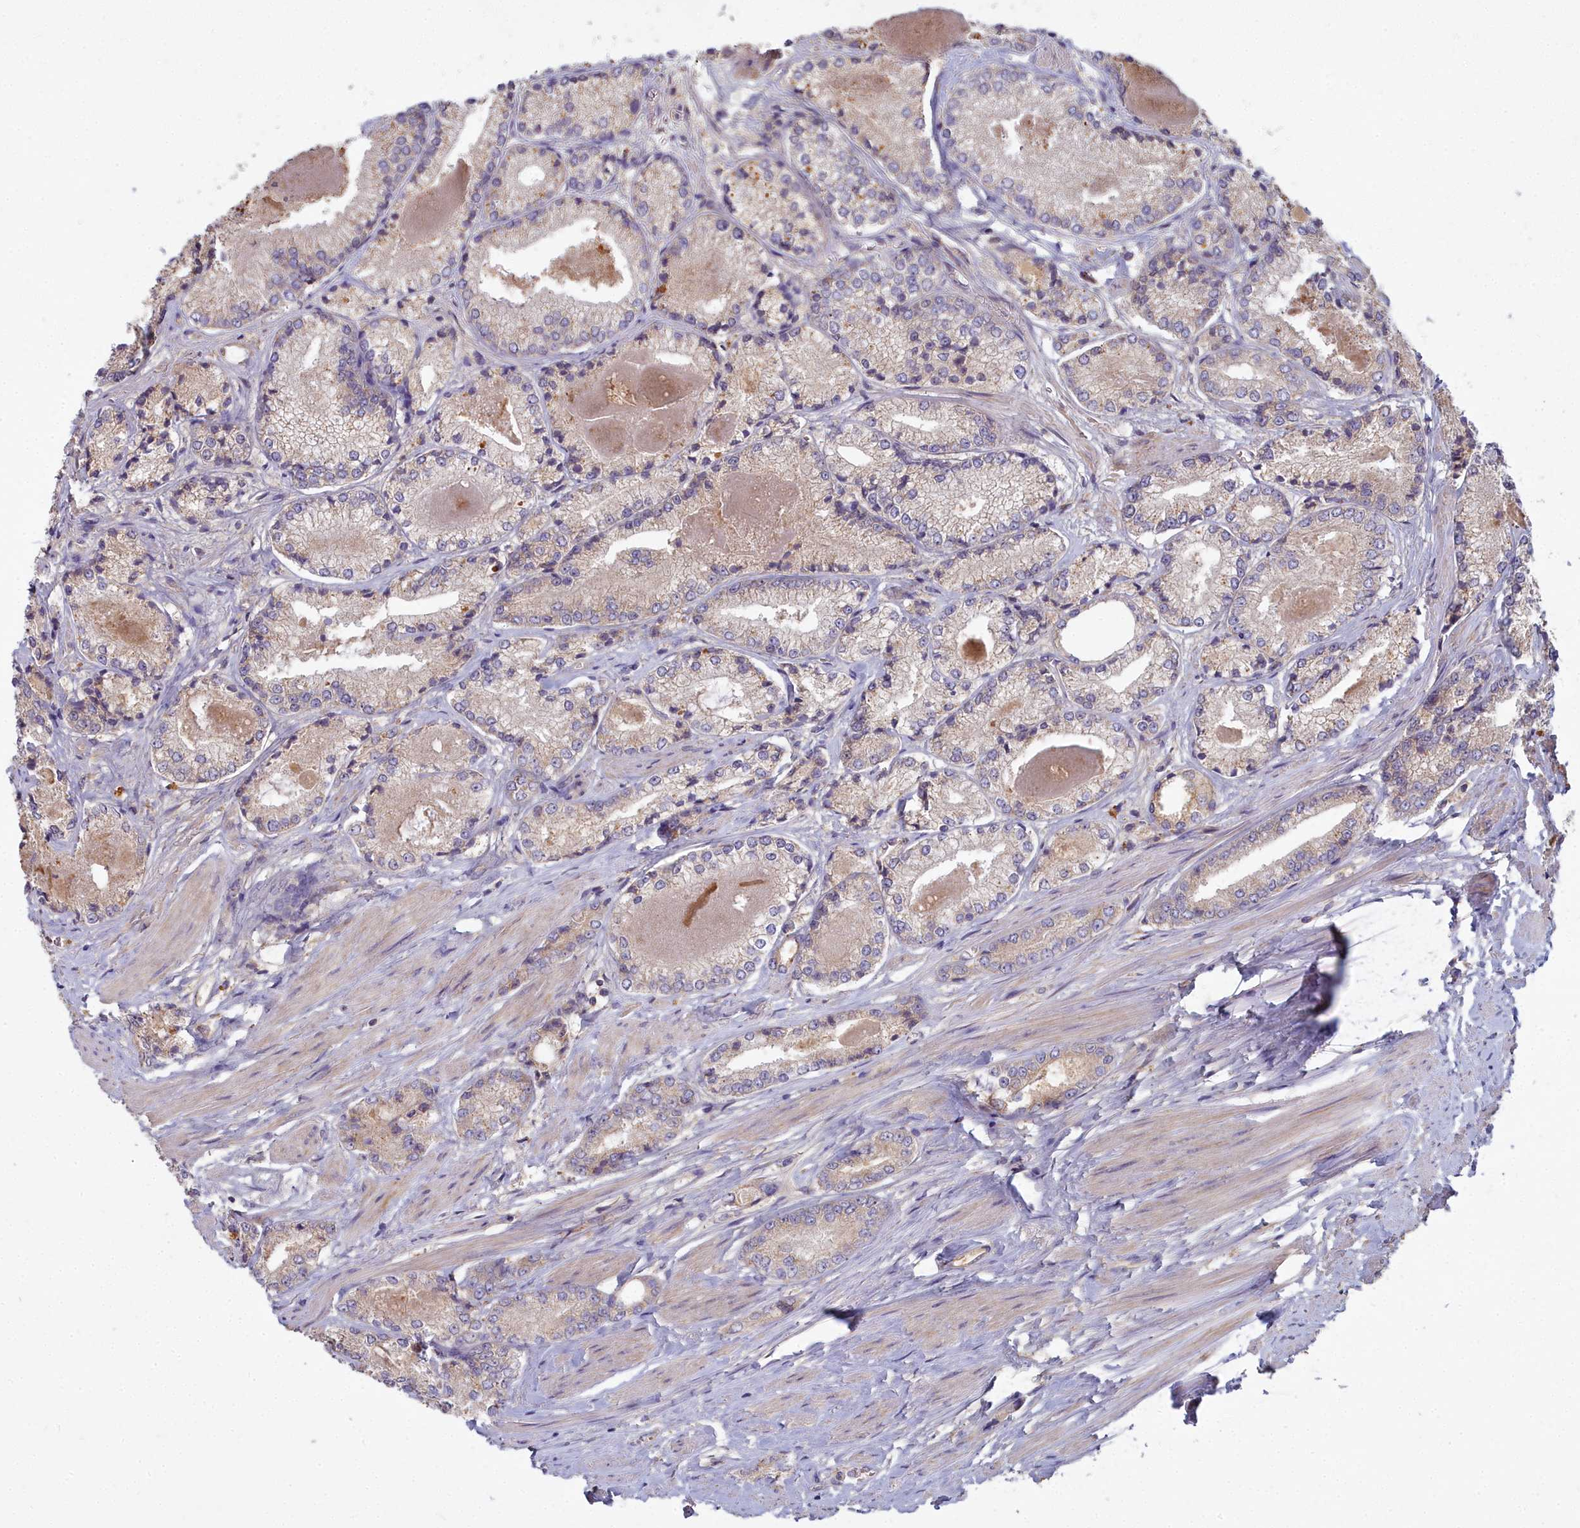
{"staining": {"intensity": "weak", "quantity": "<25%", "location": "cytoplasmic/membranous"}, "tissue": "prostate cancer", "cell_type": "Tumor cells", "image_type": "cancer", "snomed": [{"axis": "morphology", "description": "Adenocarcinoma, Low grade"}, {"axis": "topography", "description": "Prostate"}], "caption": "High magnification brightfield microscopy of prostate adenocarcinoma (low-grade) stained with DAB (3,3'-diaminobenzidine) (brown) and counterstained with hematoxylin (blue): tumor cells show no significant staining.", "gene": "CCDC167", "patient": {"sex": "male", "age": 68}}